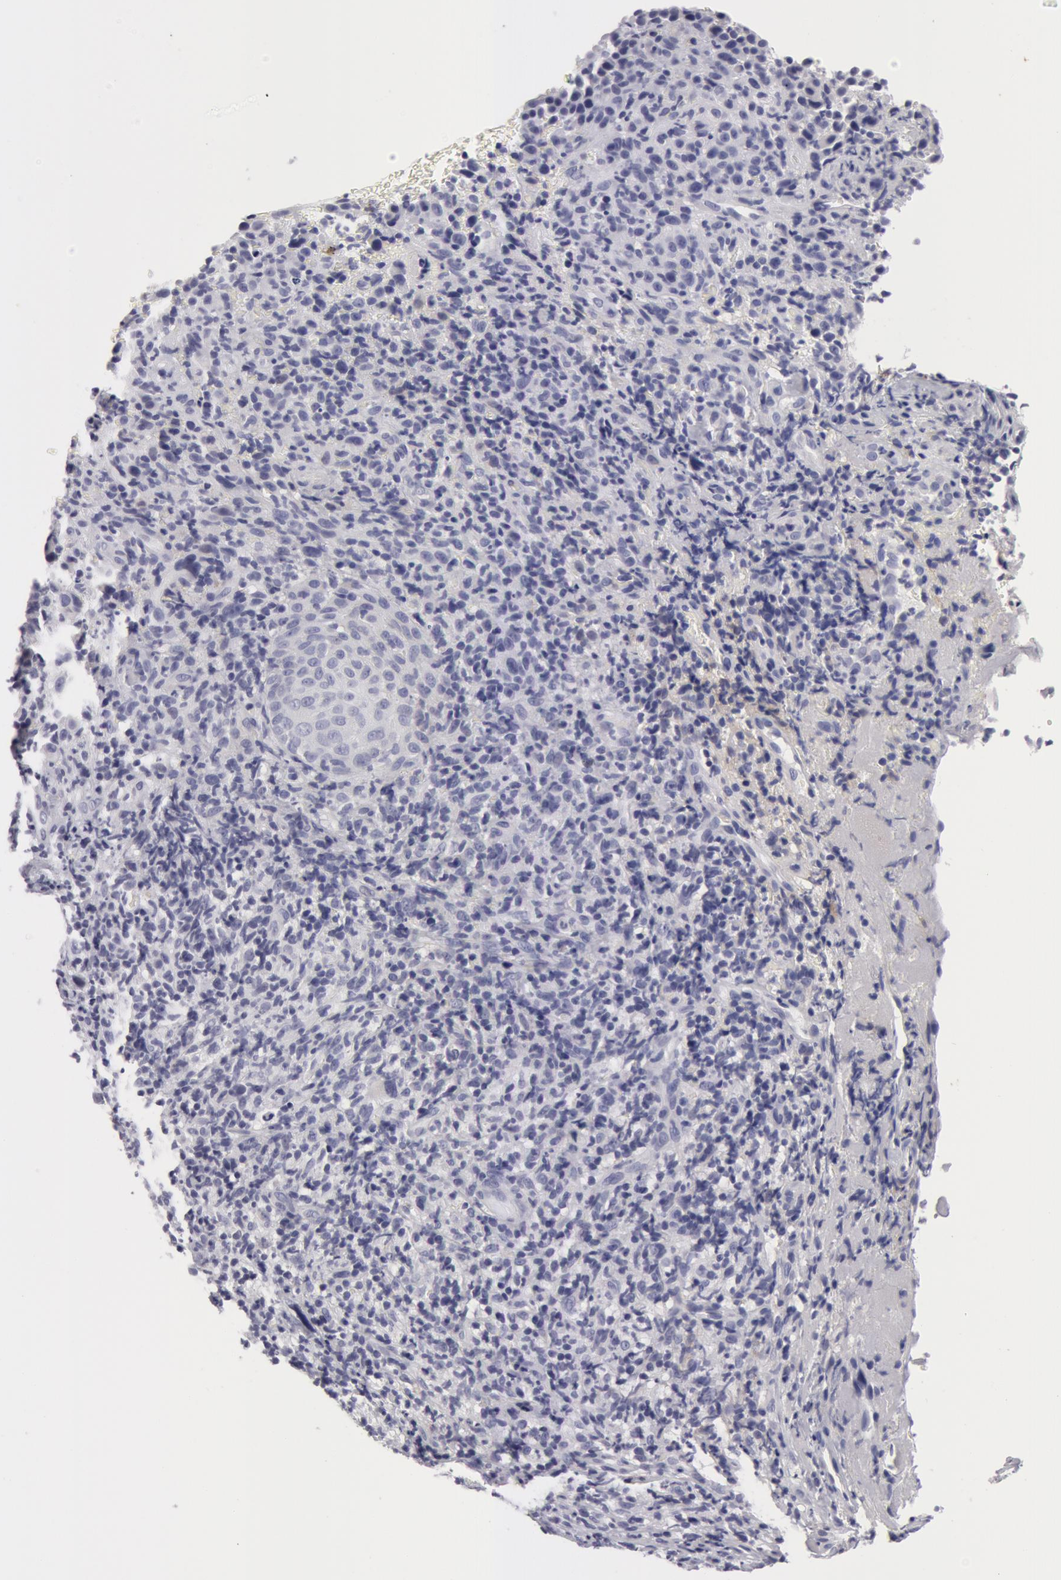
{"staining": {"intensity": "negative", "quantity": "none", "location": "none"}, "tissue": "melanoma", "cell_type": "Tumor cells", "image_type": "cancer", "snomed": [{"axis": "morphology", "description": "Malignant melanoma, NOS"}, {"axis": "topography", "description": "Skin"}], "caption": "IHC of melanoma reveals no positivity in tumor cells.", "gene": "NLGN4X", "patient": {"sex": "male", "age": 75}}